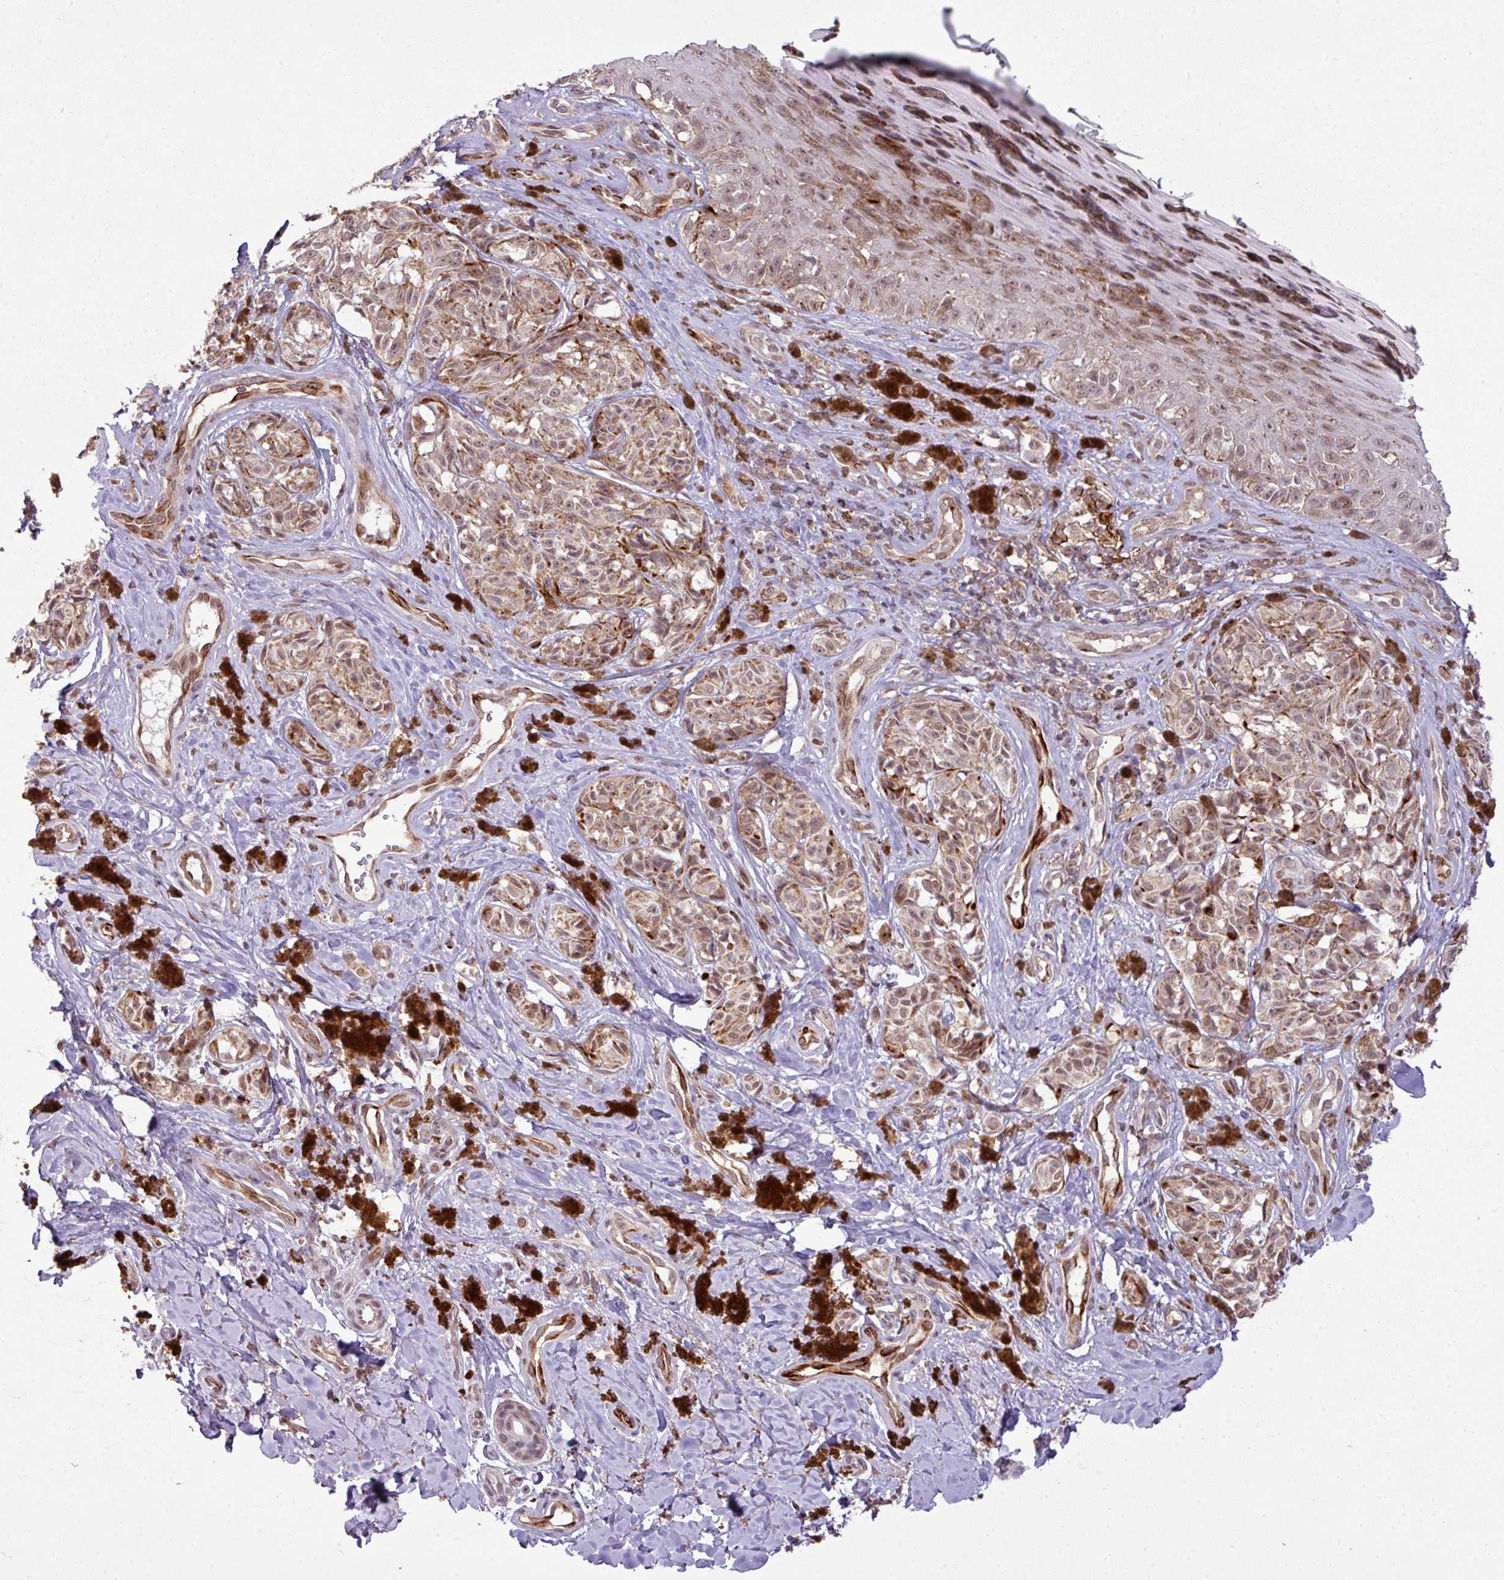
{"staining": {"intensity": "weak", "quantity": ">75%", "location": "nuclear"}, "tissue": "melanoma", "cell_type": "Tumor cells", "image_type": "cancer", "snomed": [{"axis": "morphology", "description": "Malignant melanoma, NOS"}, {"axis": "topography", "description": "Skin"}], "caption": "IHC staining of melanoma, which shows low levels of weak nuclear positivity in approximately >75% of tumor cells indicating weak nuclear protein expression. The staining was performed using DAB (brown) for protein detection and nuclei were counterstained in hematoxylin (blue).", "gene": "ZC2HC1C", "patient": {"sex": "female", "age": 65}}